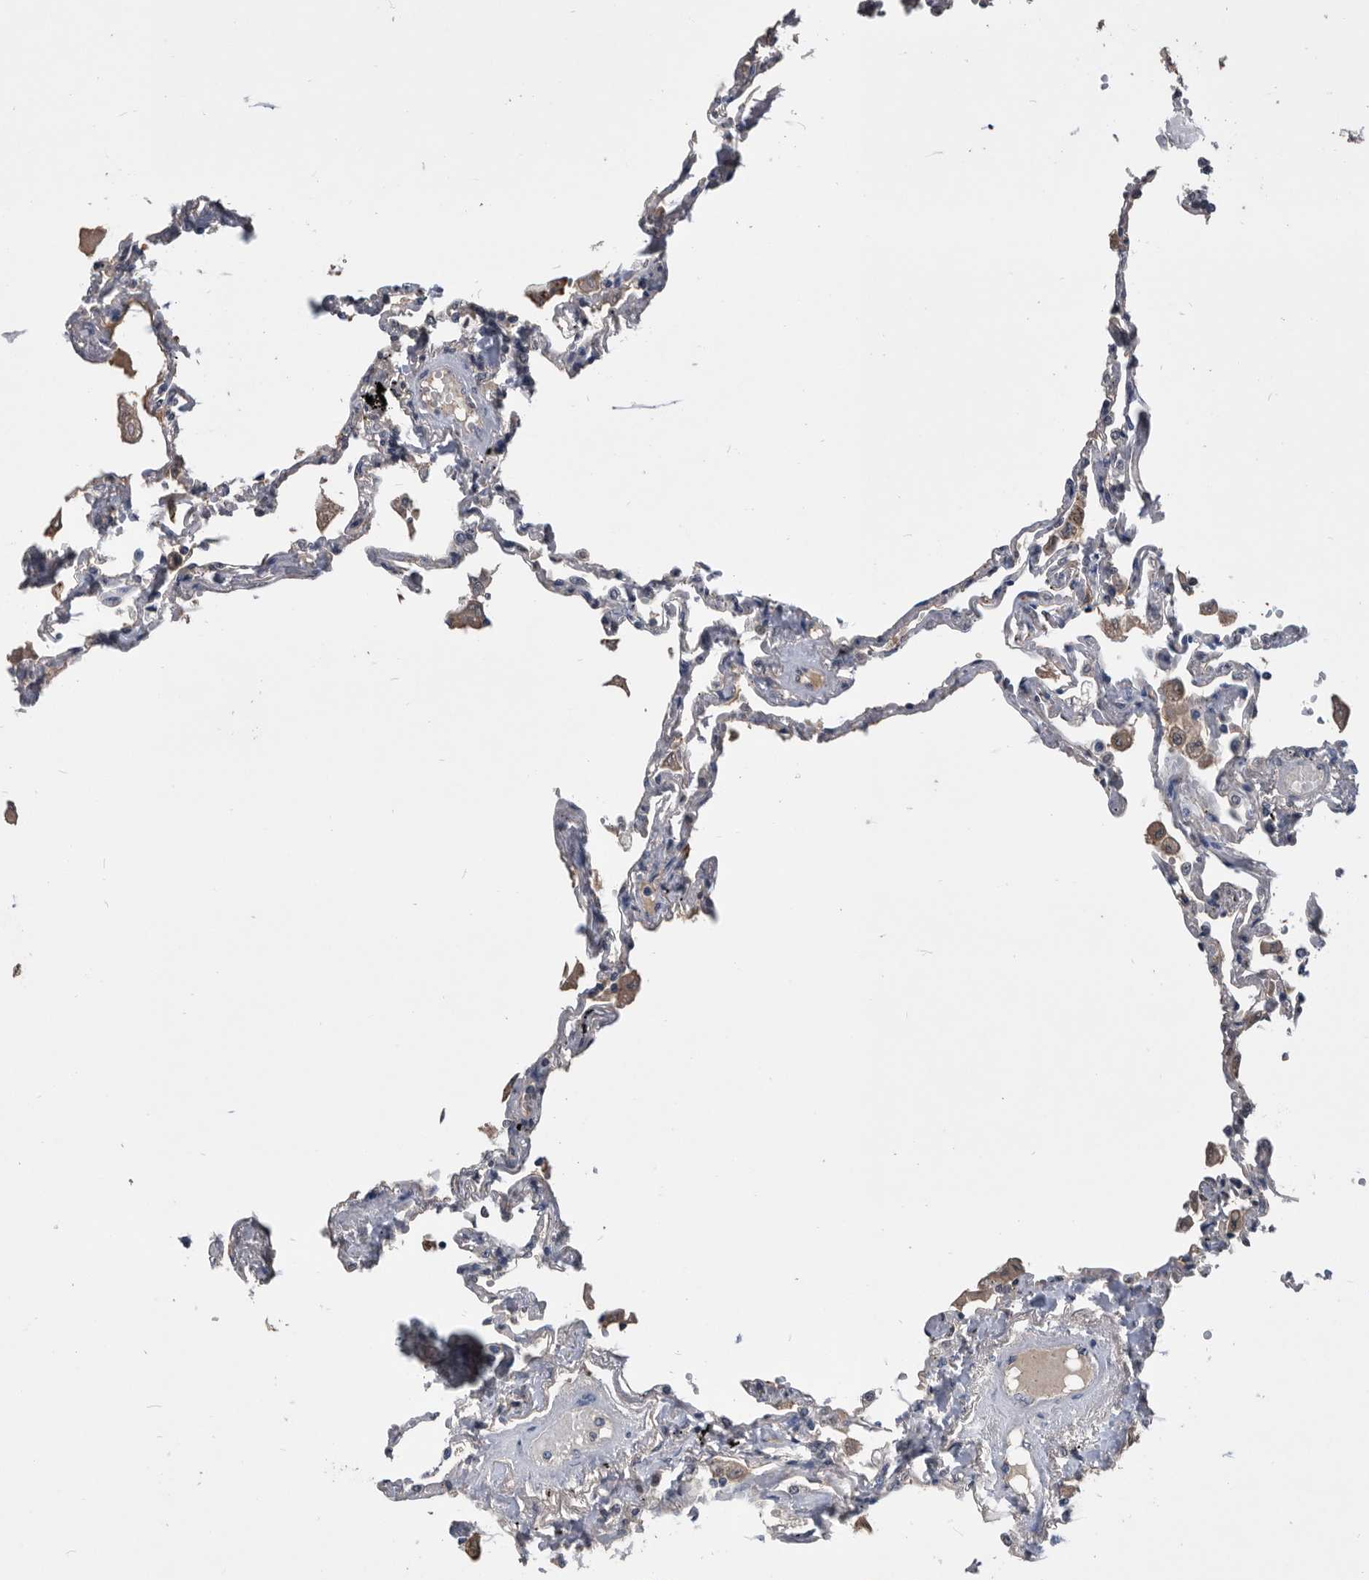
{"staining": {"intensity": "weak", "quantity": "<25%", "location": "cytoplasmic/membranous"}, "tissue": "lung", "cell_type": "Alveolar cells", "image_type": "normal", "snomed": [{"axis": "morphology", "description": "Normal tissue, NOS"}, {"axis": "topography", "description": "Lung"}], "caption": "High power microscopy histopathology image of an immunohistochemistry (IHC) micrograph of benign lung, revealing no significant expression in alveolar cells.", "gene": "PDXK", "patient": {"sex": "female", "age": 67}}